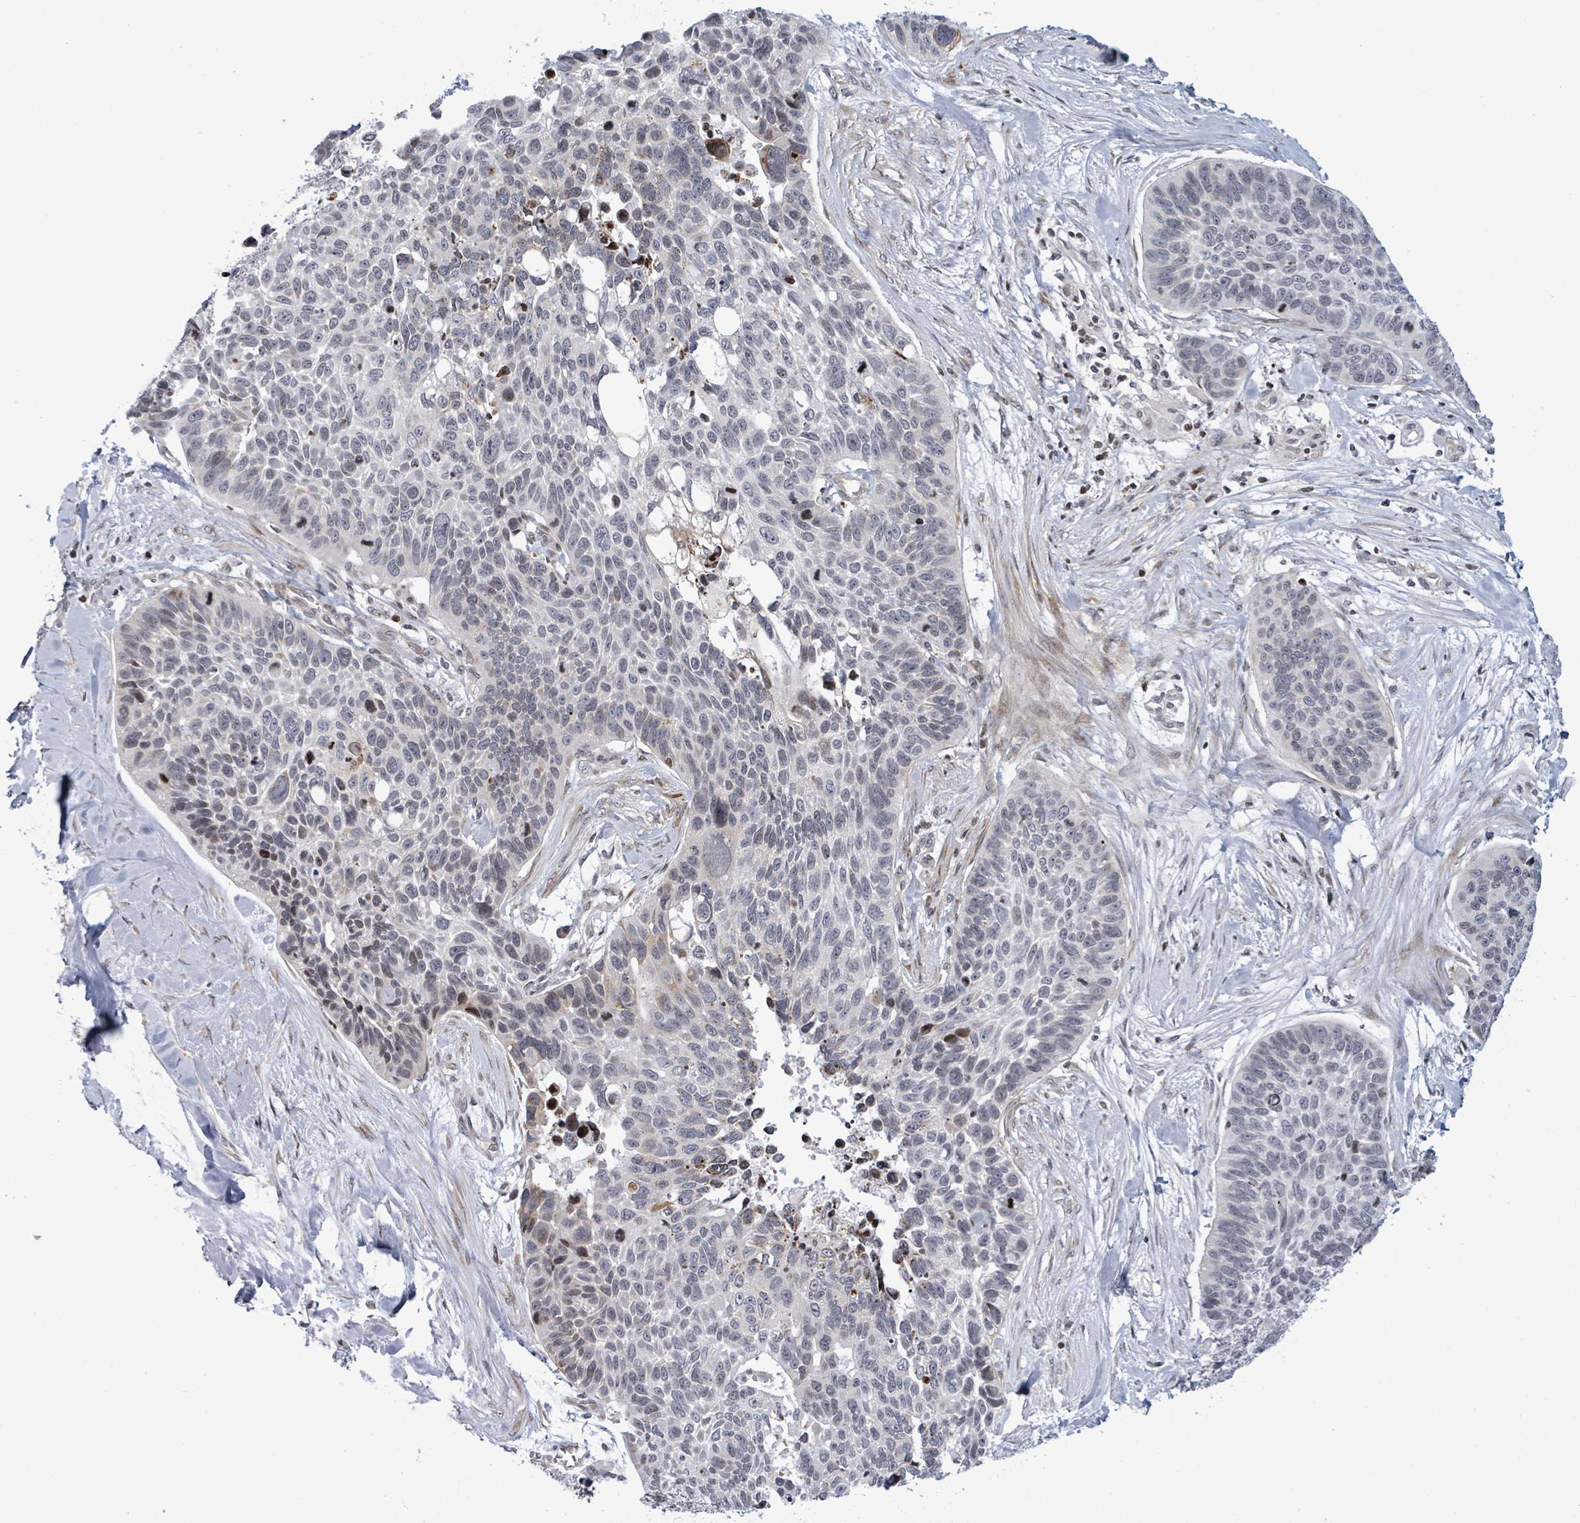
{"staining": {"intensity": "moderate", "quantity": "<25%", "location": "cytoplasmic/membranous,nuclear"}, "tissue": "lung cancer", "cell_type": "Tumor cells", "image_type": "cancer", "snomed": [{"axis": "morphology", "description": "Squamous cell carcinoma, NOS"}, {"axis": "topography", "description": "Lung"}], "caption": "Human lung cancer stained for a protein (brown) exhibits moderate cytoplasmic/membranous and nuclear positive staining in approximately <25% of tumor cells.", "gene": "FNDC4", "patient": {"sex": "male", "age": 62}}